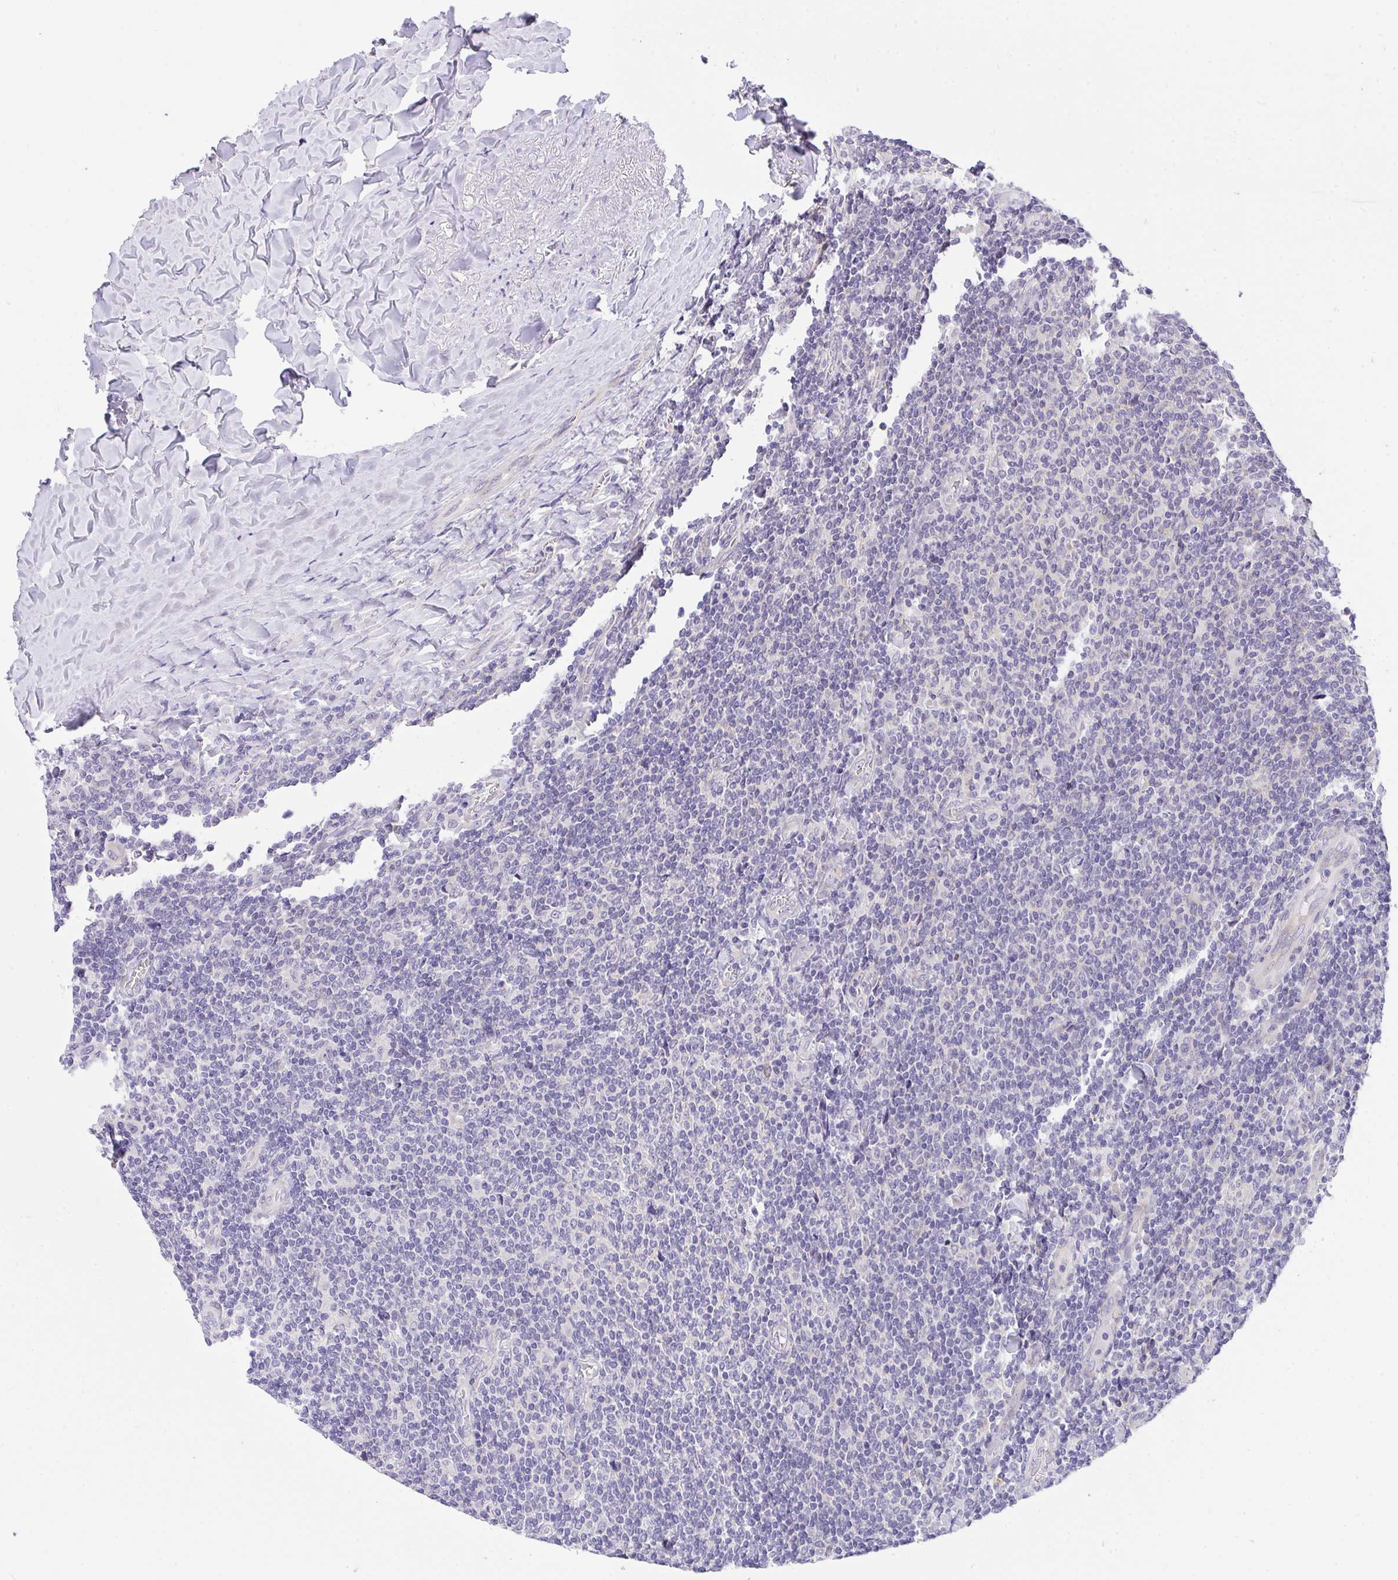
{"staining": {"intensity": "negative", "quantity": "none", "location": "none"}, "tissue": "lymphoma", "cell_type": "Tumor cells", "image_type": "cancer", "snomed": [{"axis": "morphology", "description": "Malignant lymphoma, non-Hodgkin's type, Low grade"}, {"axis": "topography", "description": "Lymph node"}], "caption": "Low-grade malignant lymphoma, non-Hodgkin's type was stained to show a protein in brown. There is no significant positivity in tumor cells.", "gene": "VGLL3", "patient": {"sex": "male", "age": 52}}